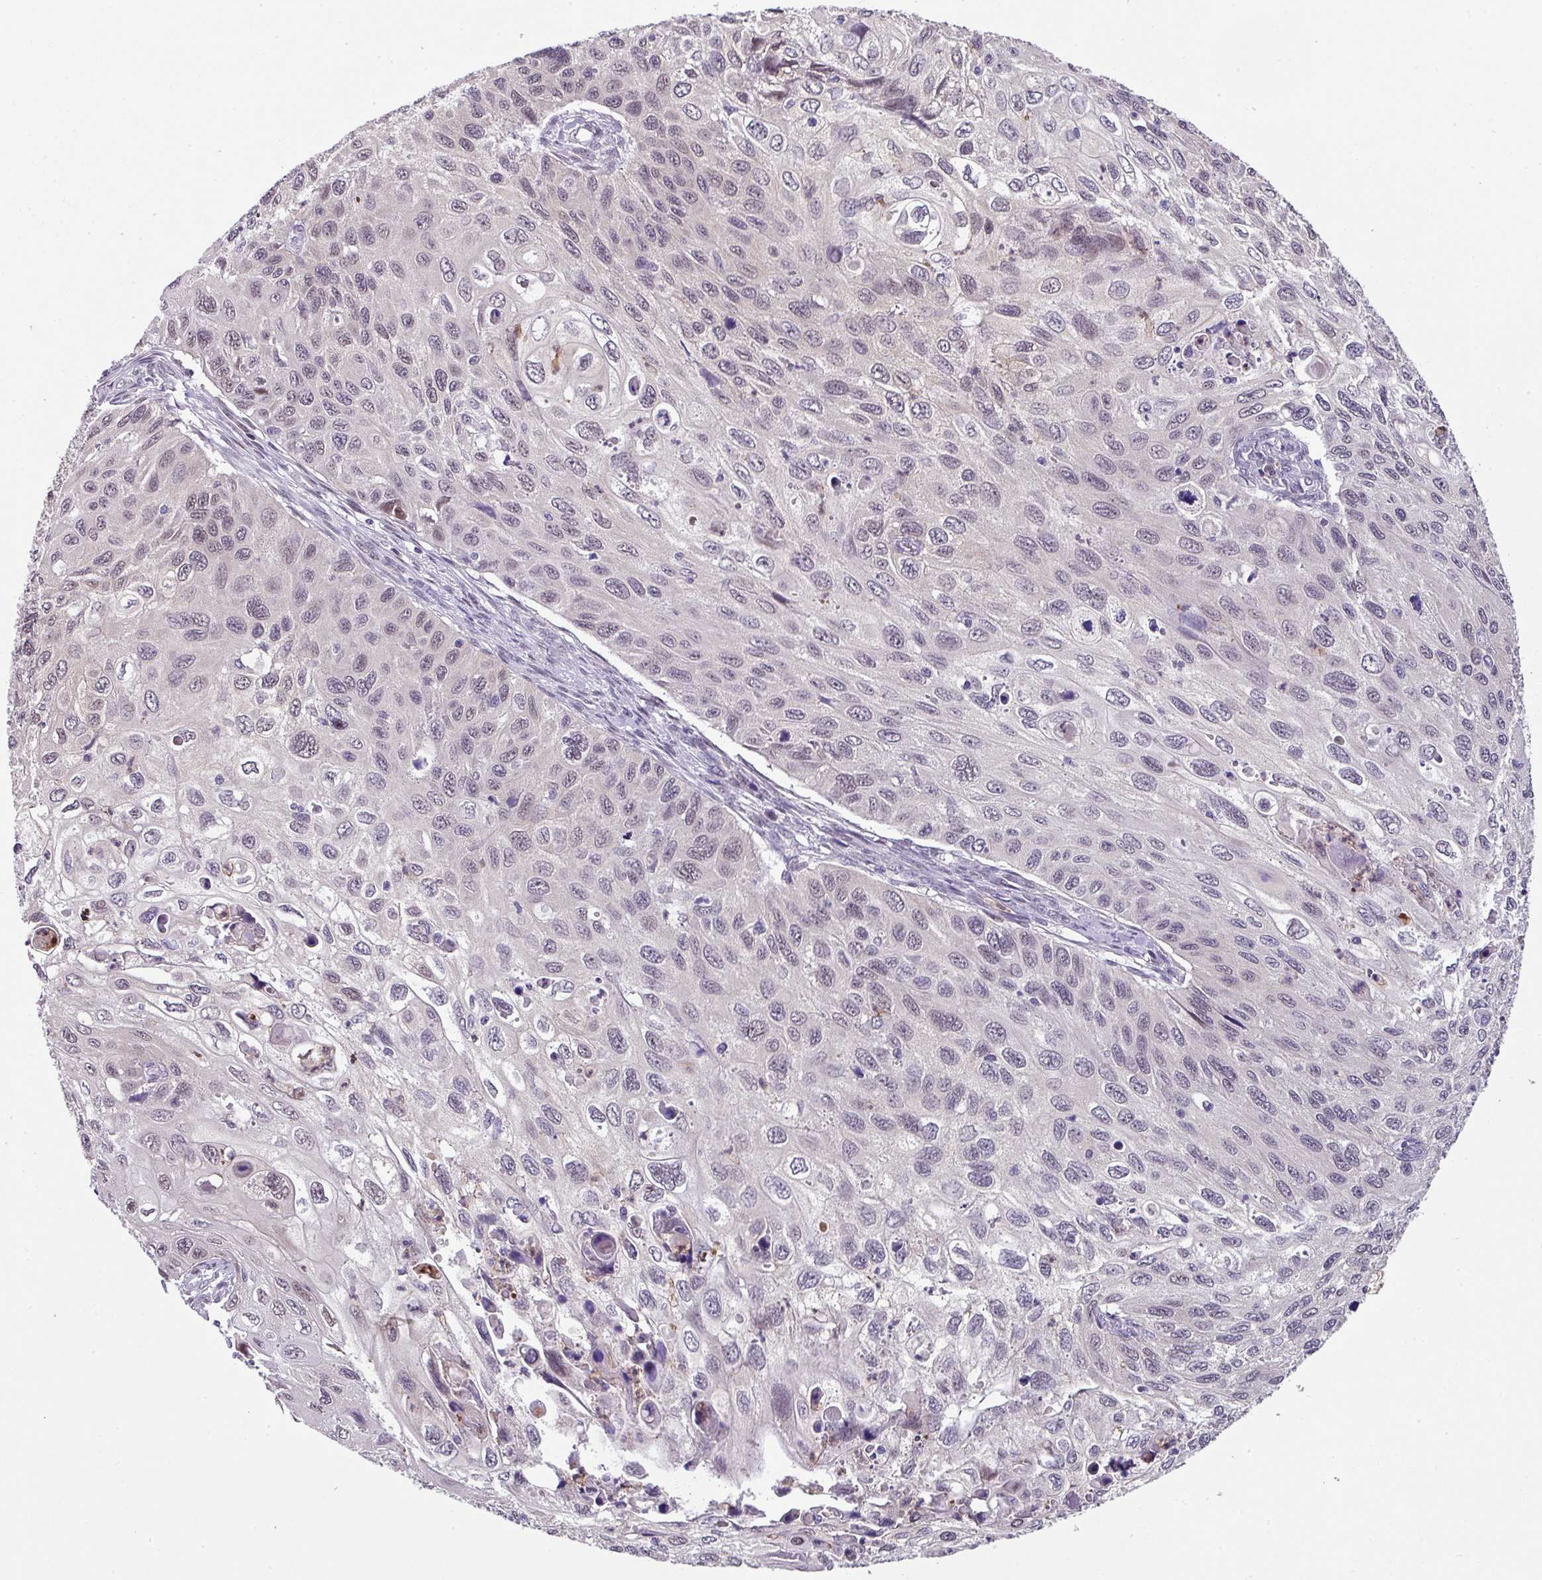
{"staining": {"intensity": "negative", "quantity": "none", "location": "none"}, "tissue": "cervical cancer", "cell_type": "Tumor cells", "image_type": "cancer", "snomed": [{"axis": "morphology", "description": "Squamous cell carcinoma, NOS"}, {"axis": "topography", "description": "Cervix"}], "caption": "Histopathology image shows no protein staining in tumor cells of squamous cell carcinoma (cervical) tissue.", "gene": "ZFP3", "patient": {"sex": "female", "age": 70}}